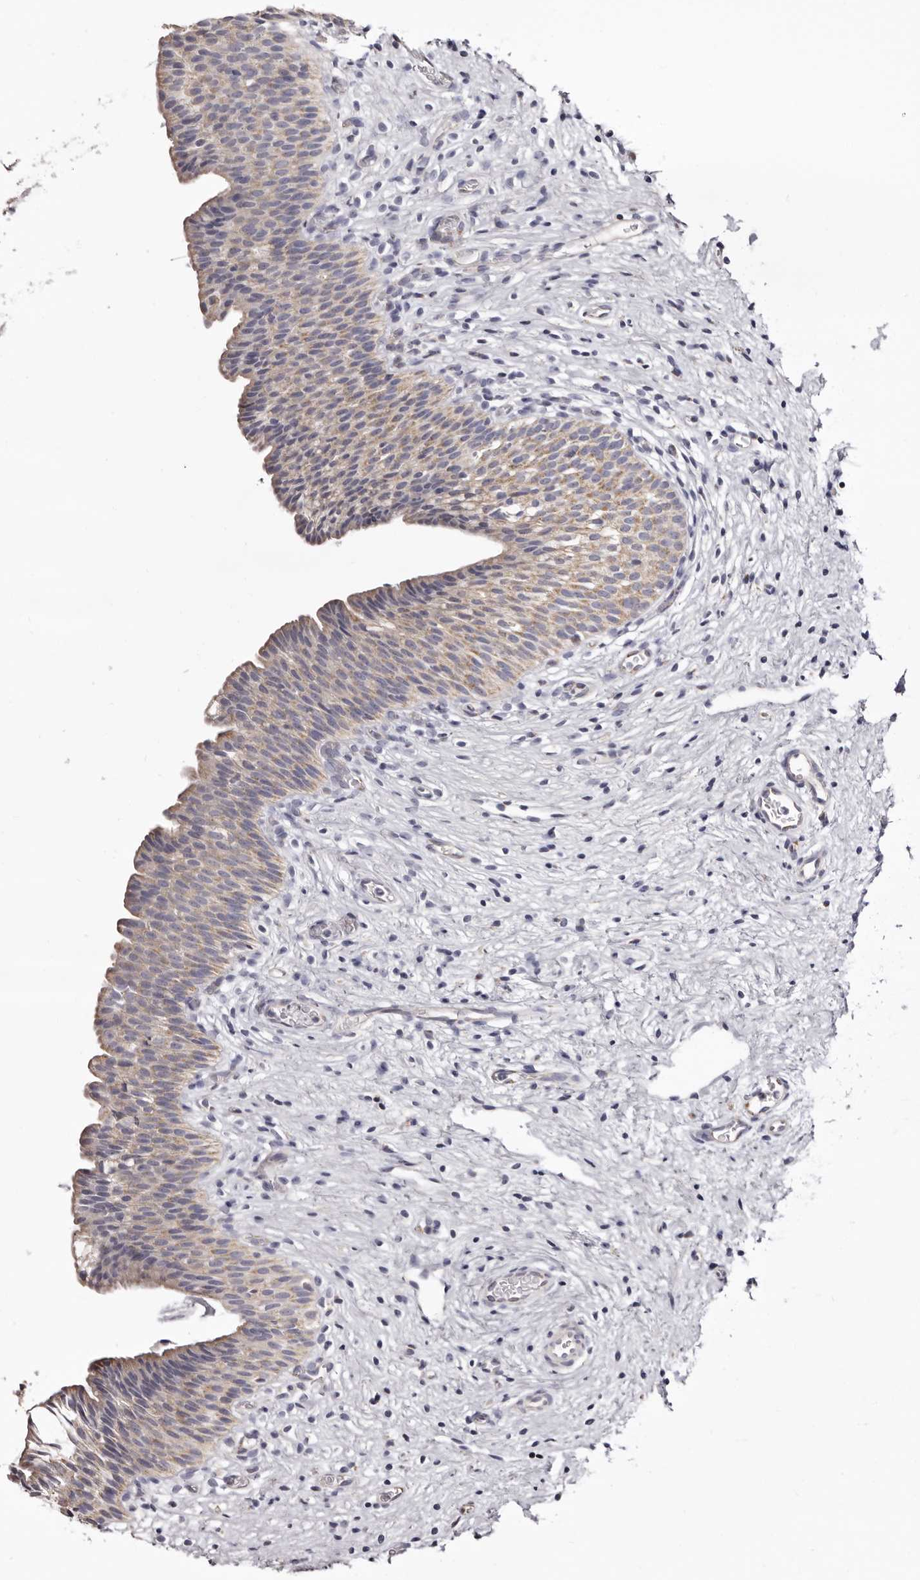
{"staining": {"intensity": "weak", "quantity": "25%-75%", "location": "cytoplasmic/membranous"}, "tissue": "urinary bladder", "cell_type": "Urothelial cells", "image_type": "normal", "snomed": [{"axis": "morphology", "description": "Normal tissue, NOS"}, {"axis": "topography", "description": "Urinary bladder"}], "caption": "Immunohistochemistry photomicrograph of normal urinary bladder stained for a protein (brown), which shows low levels of weak cytoplasmic/membranous positivity in approximately 25%-75% of urothelial cells.", "gene": "CASQ1", "patient": {"sex": "male", "age": 1}}